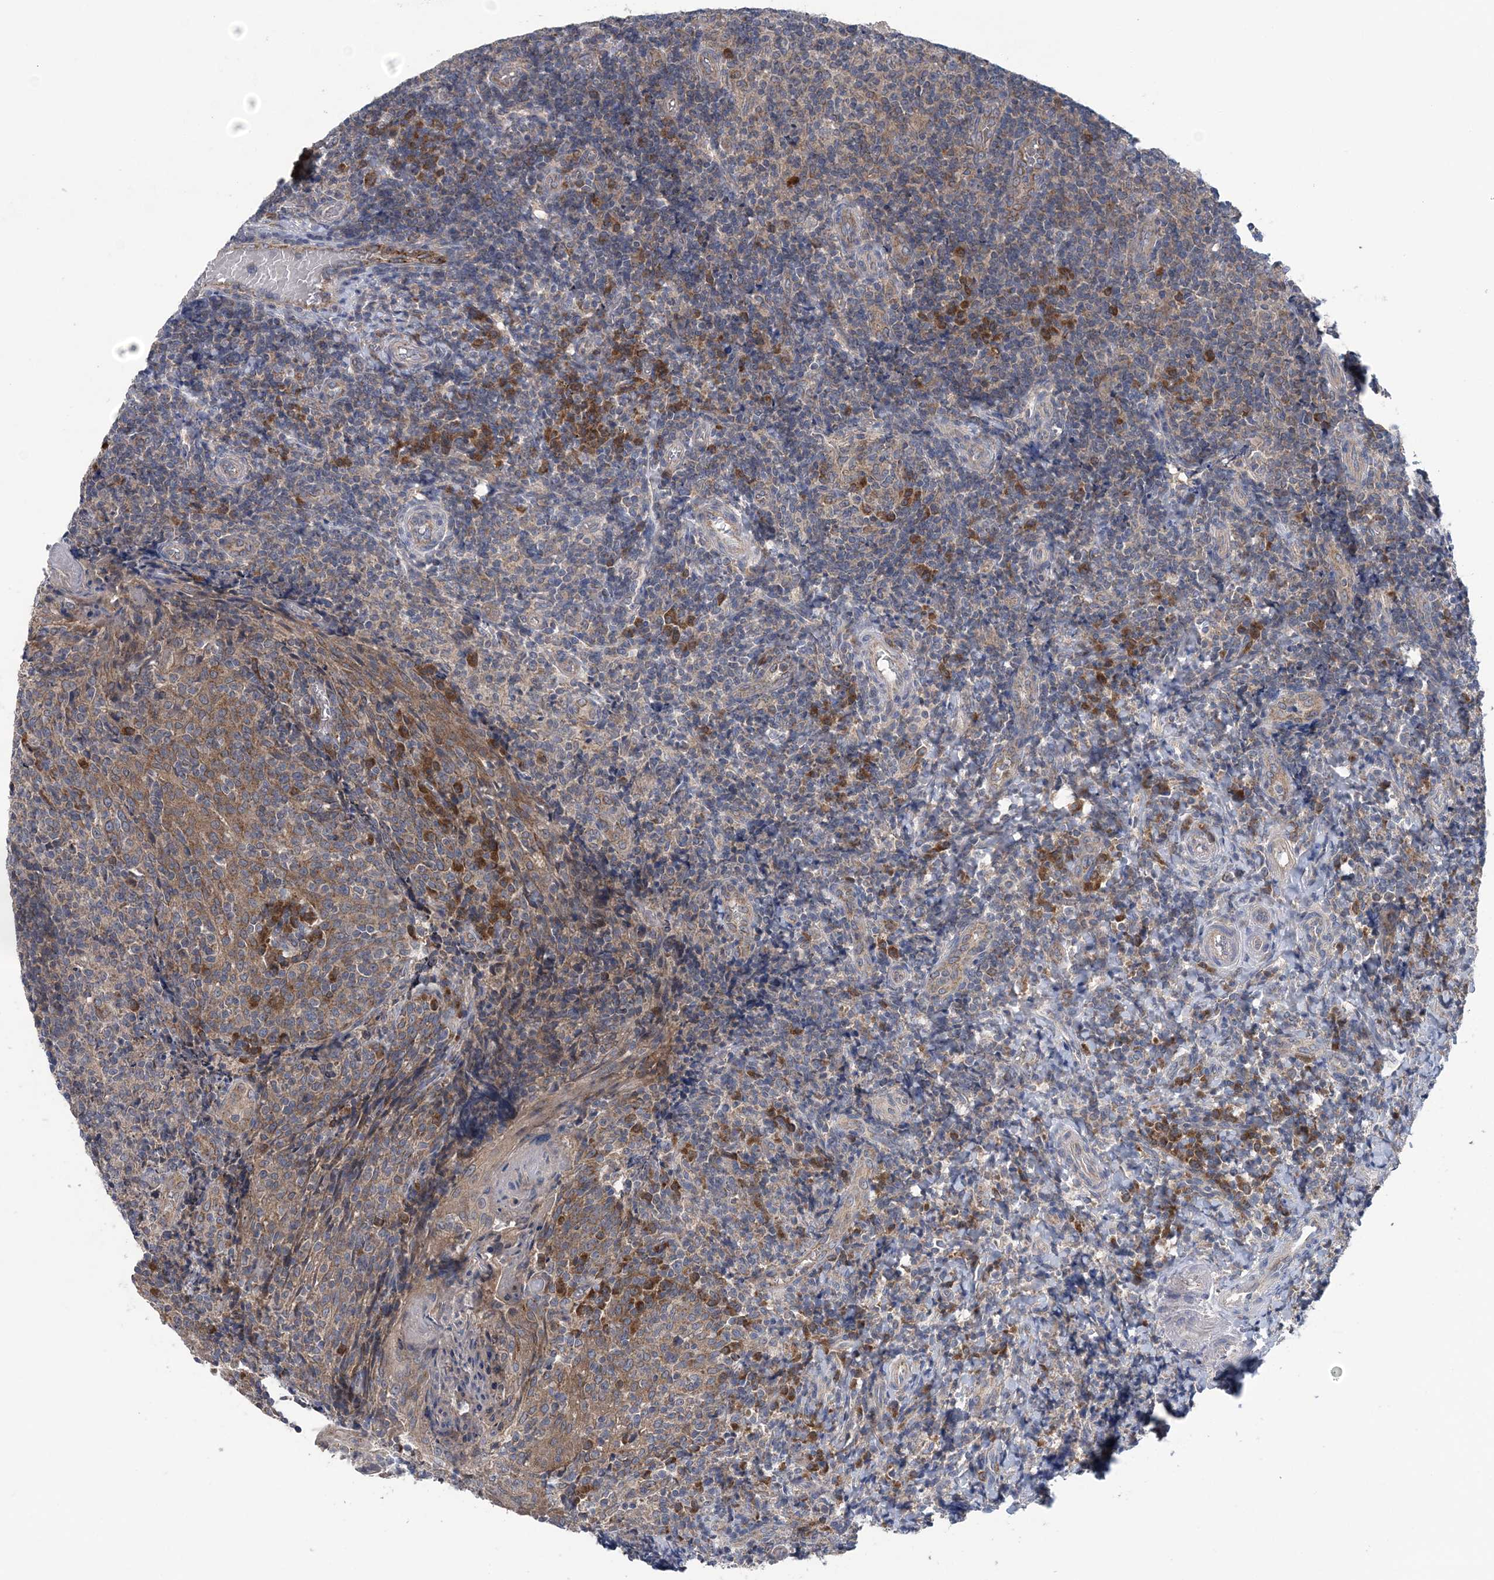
{"staining": {"intensity": "moderate", "quantity": "<25%", "location": "cytoplasmic/membranous"}, "tissue": "tonsil", "cell_type": "Germinal center cells", "image_type": "normal", "snomed": [{"axis": "morphology", "description": "Normal tissue, NOS"}, {"axis": "topography", "description": "Tonsil"}], "caption": "An immunohistochemistry (IHC) image of unremarkable tissue is shown. Protein staining in brown shows moderate cytoplasmic/membranous positivity in tonsil within germinal center cells.", "gene": "COPE", "patient": {"sex": "female", "age": 19}}